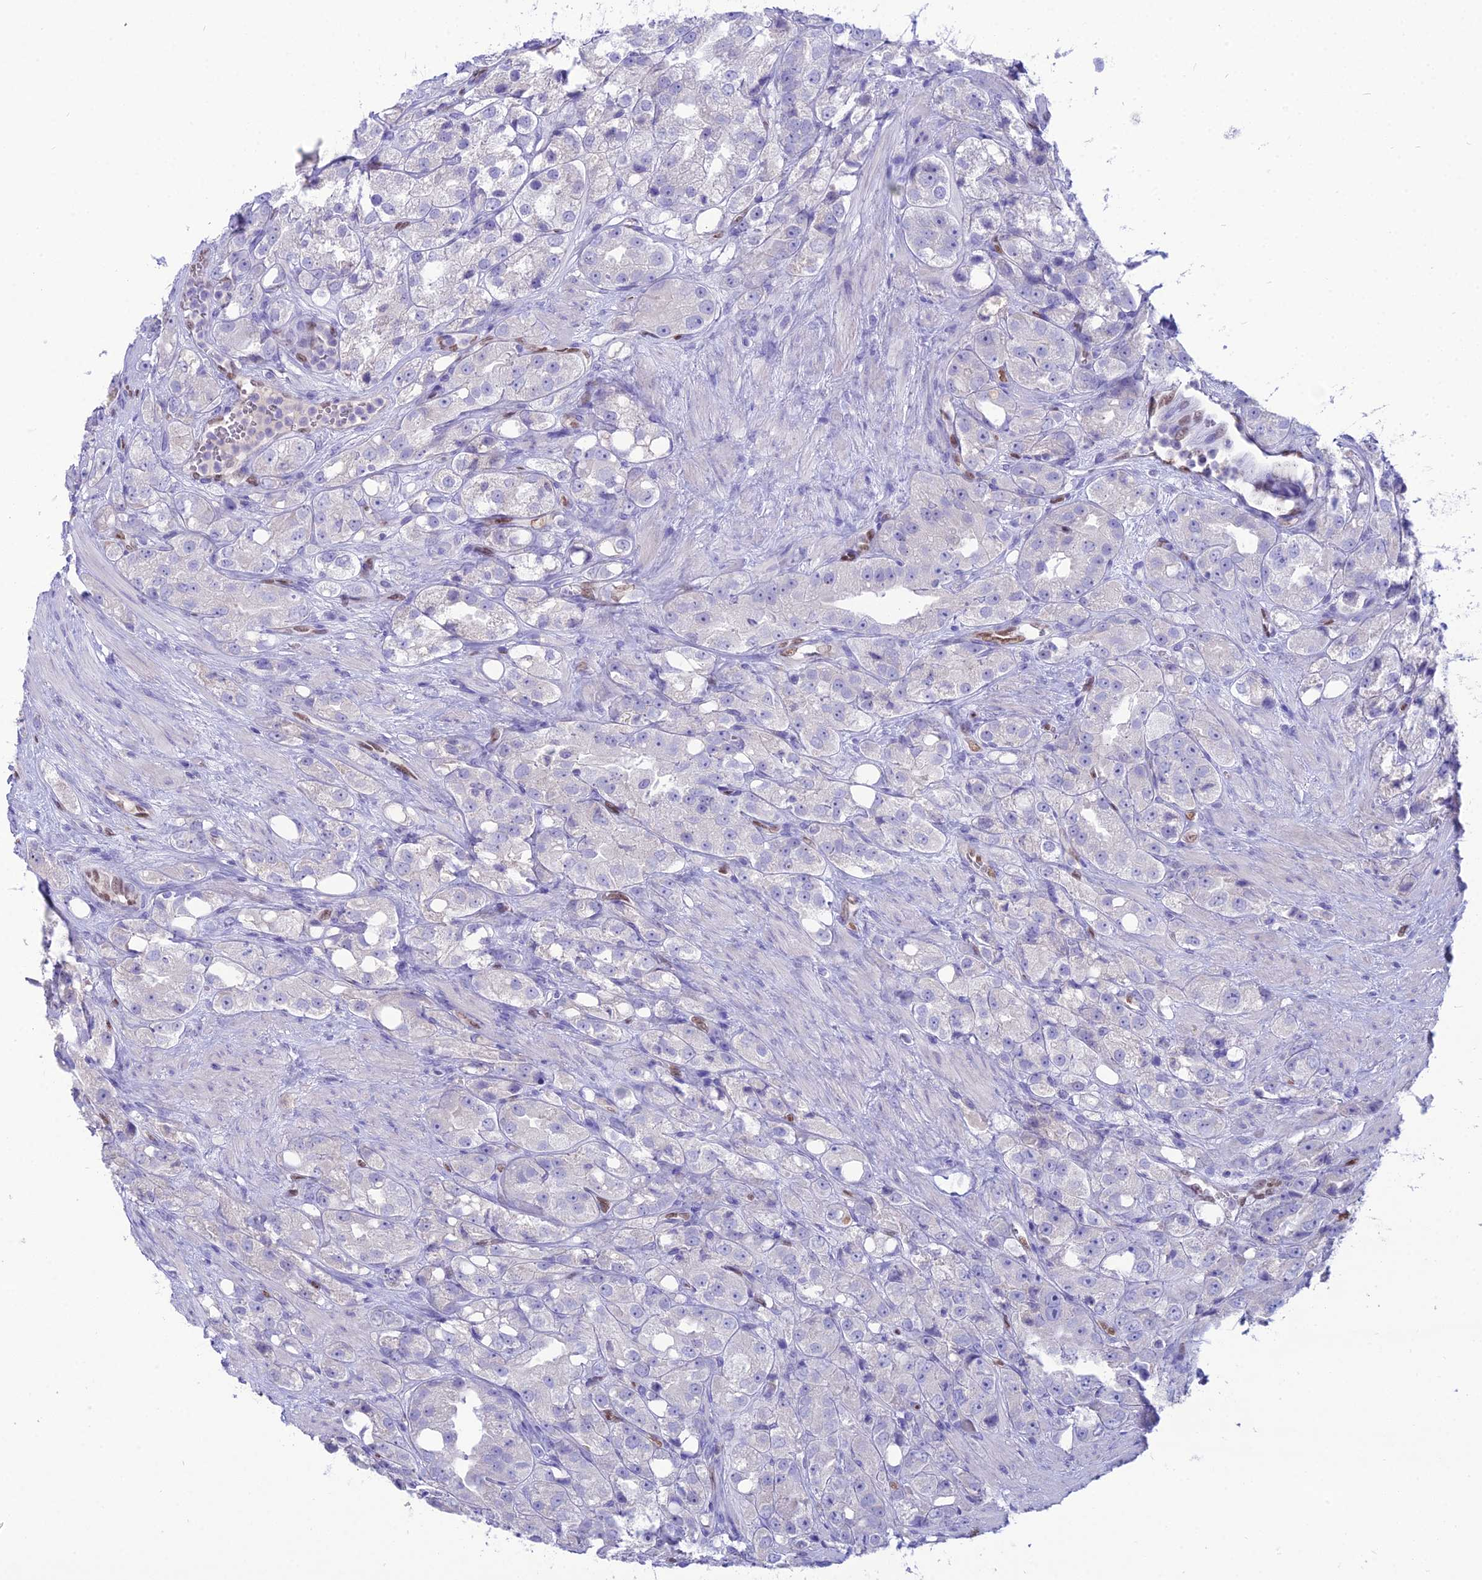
{"staining": {"intensity": "negative", "quantity": "none", "location": "none"}, "tissue": "prostate cancer", "cell_type": "Tumor cells", "image_type": "cancer", "snomed": [{"axis": "morphology", "description": "Adenocarcinoma, NOS"}, {"axis": "topography", "description": "Prostate"}], "caption": "Immunohistochemistry histopathology image of neoplastic tissue: human prostate adenocarcinoma stained with DAB shows no significant protein positivity in tumor cells. The staining is performed using DAB brown chromogen with nuclei counter-stained in using hematoxylin.", "gene": "NOVA2", "patient": {"sex": "male", "age": 79}}